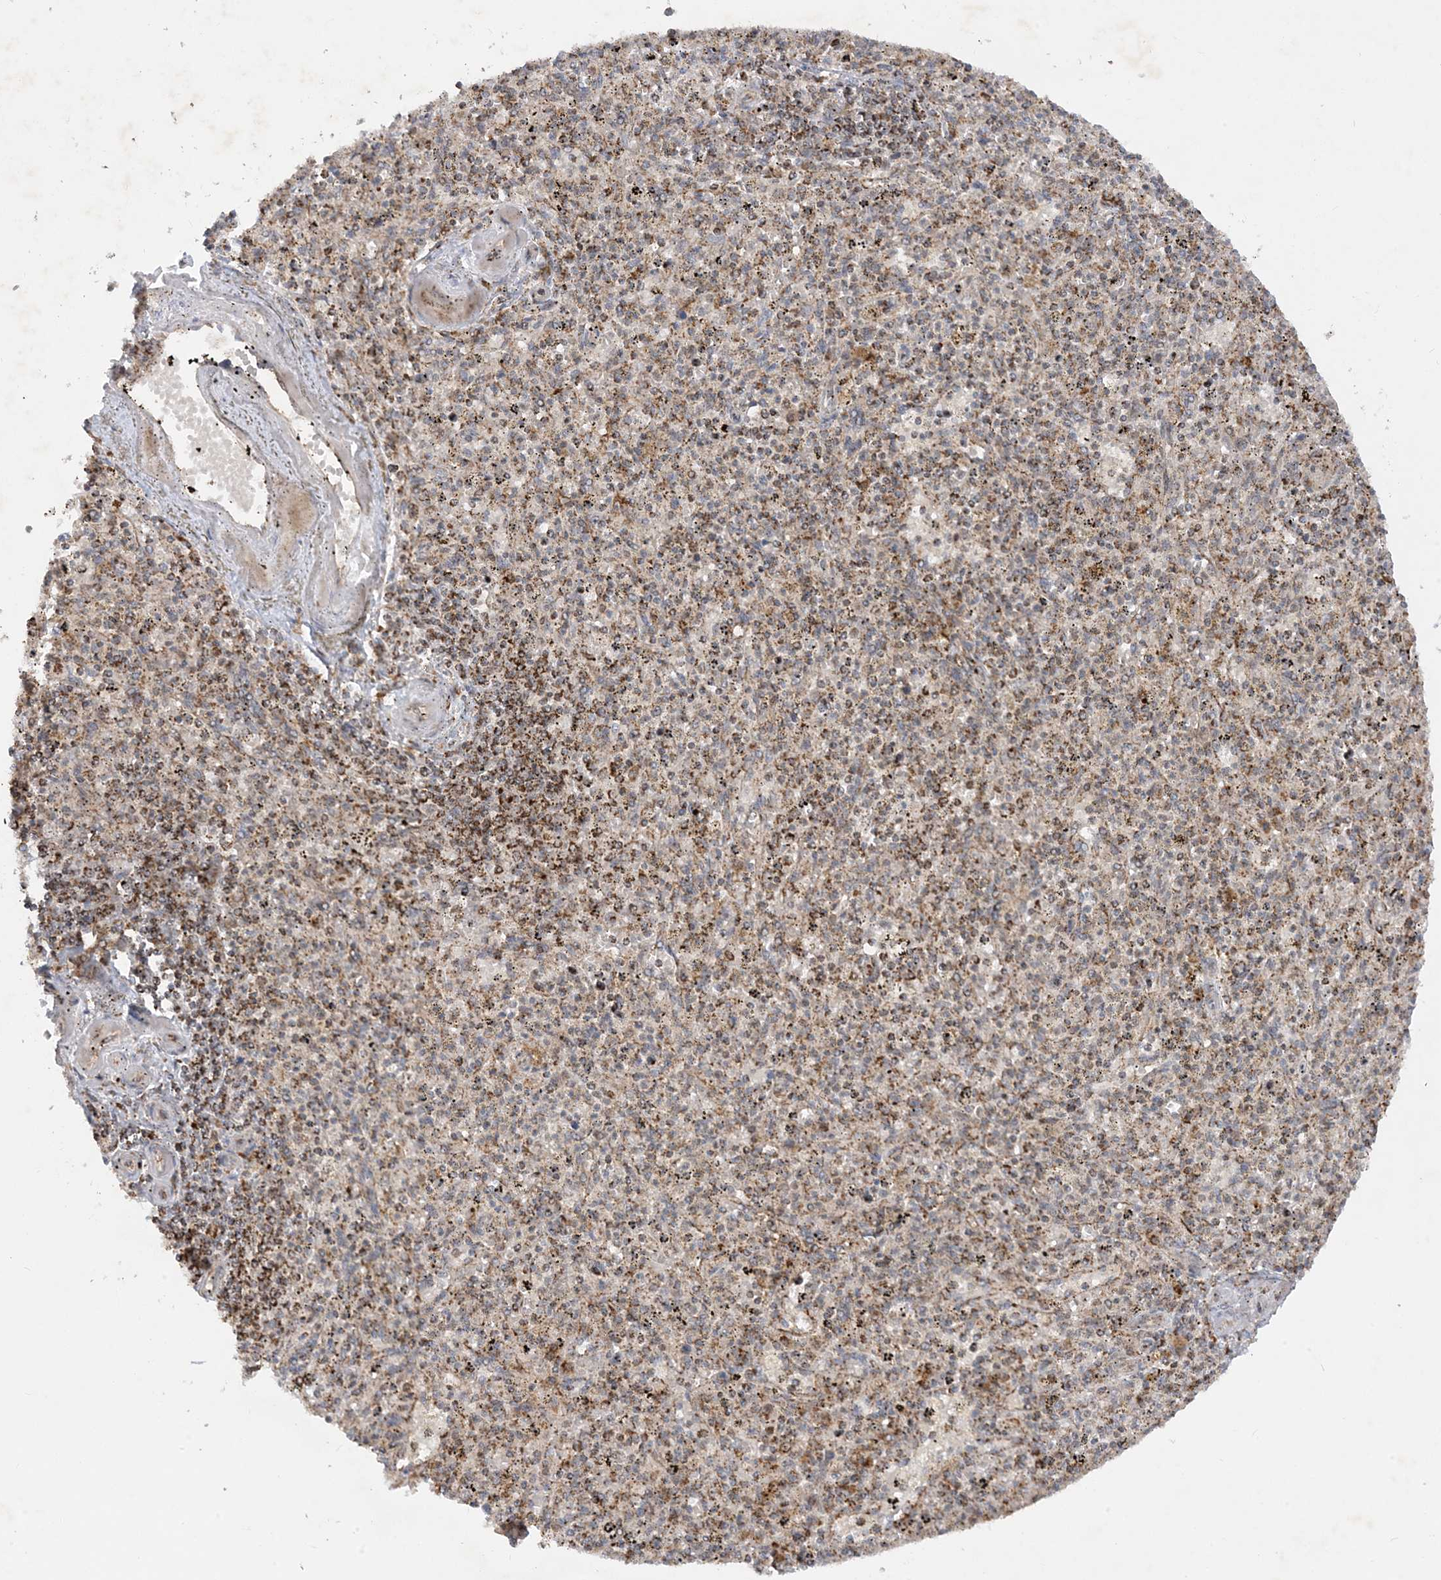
{"staining": {"intensity": "moderate", "quantity": "<25%", "location": "cytoplasmic/membranous"}, "tissue": "spleen", "cell_type": "Cells in red pulp", "image_type": "normal", "snomed": [{"axis": "morphology", "description": "Normal tissue, NOS"}, {"axis": "topography", "description": "Spleen"}], "caption": "Normal spleen exhibits moderate cytoplasmic/membranous expression in approximately <25% of cells in red pulp, visualized by immunohistochemistry.", "gene": "NDUFAF3", "patient": {"sex": "male", "age": 72}}